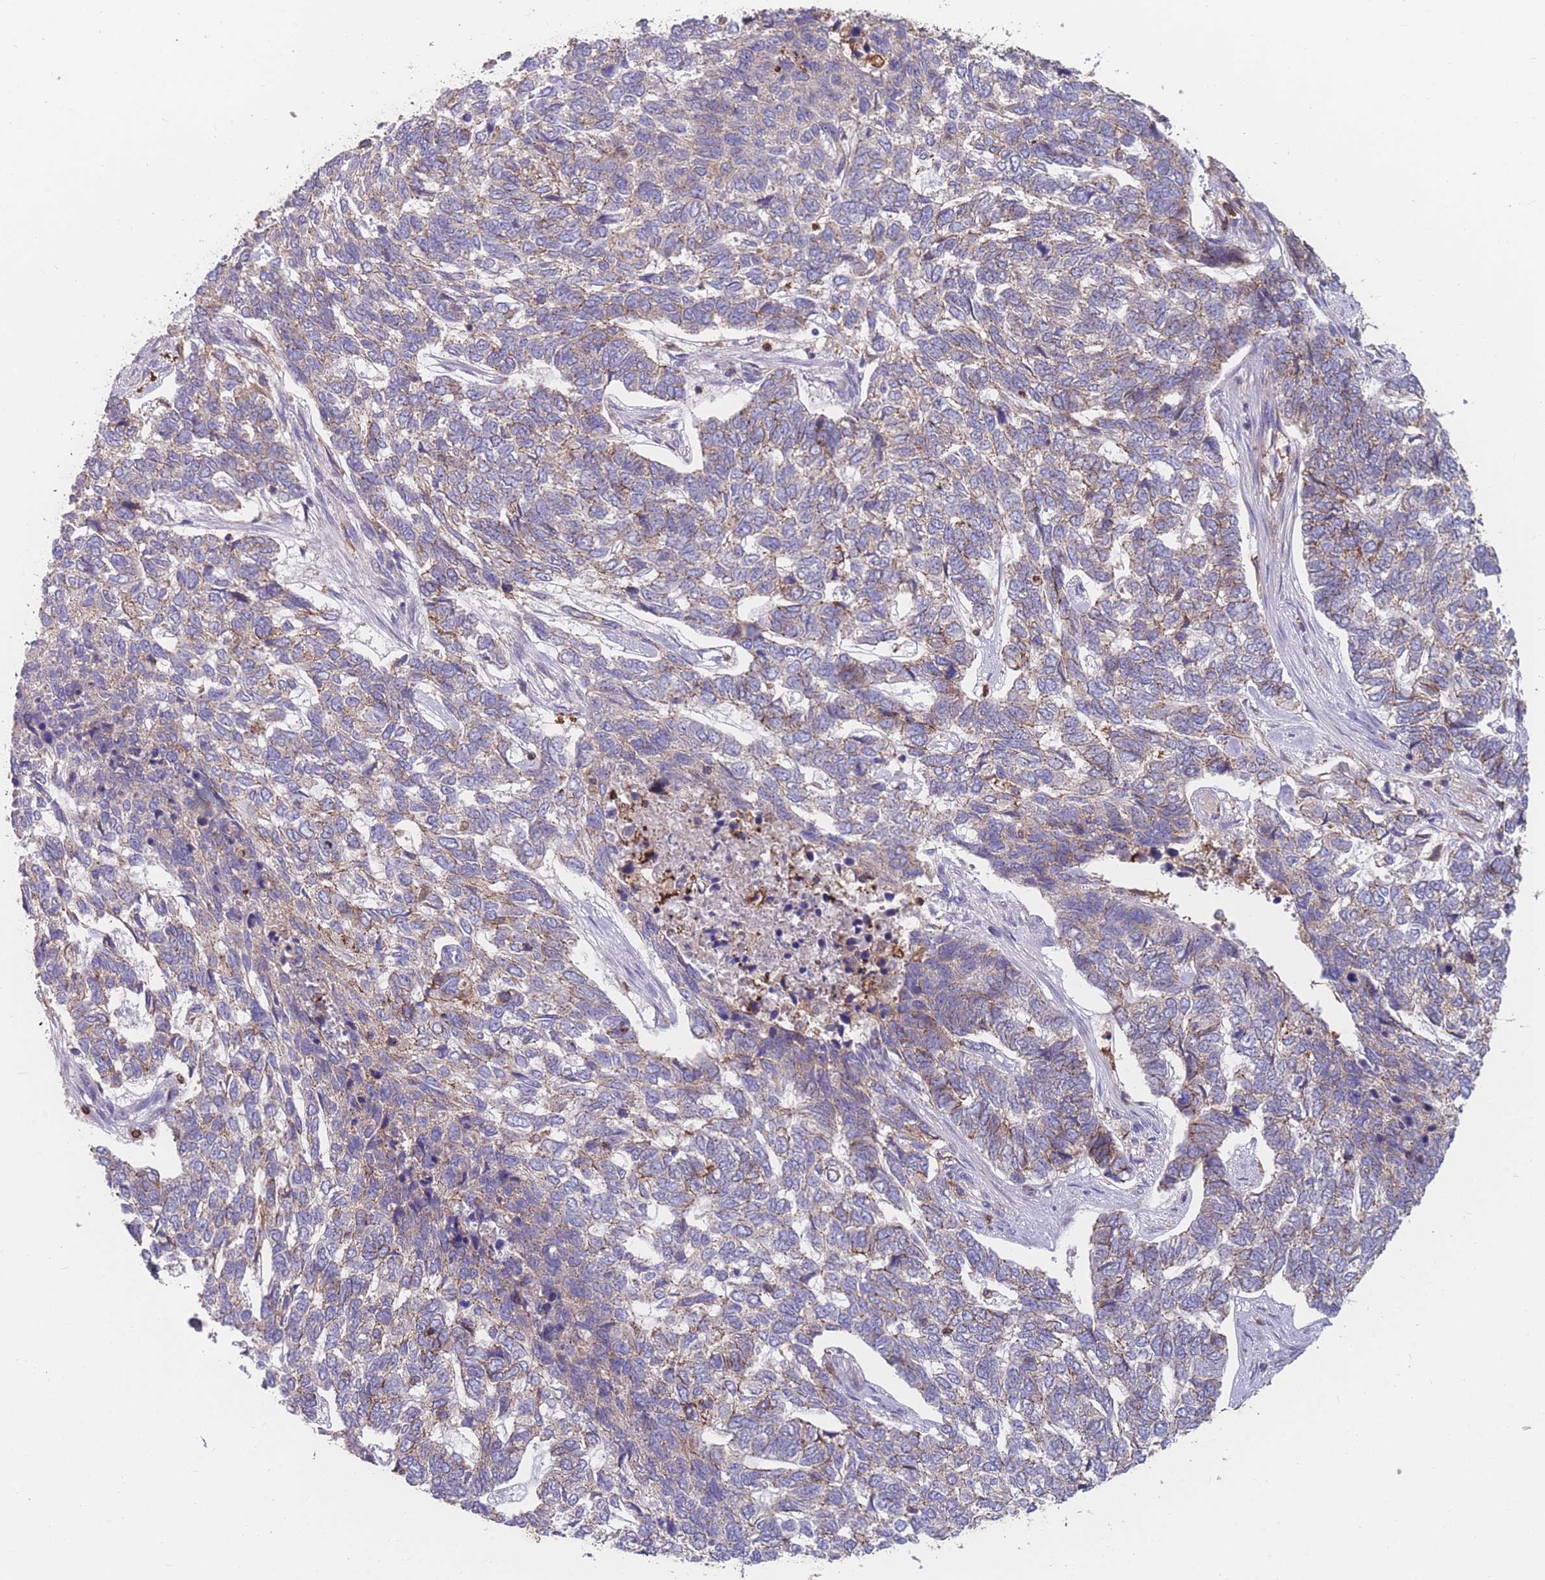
{"staining": {"intensity": "weak", "quantity": "<25%", "location": "cytoplasmic/membranous"}, "tissue": "skin cancer", "cell_type": "Tumor cells", "image_type": "cancer", "snomed": [{"axis": "morphology", "description": "Basal cell carcinoma"}, {"axis": "topography", "description": "Skin"}], "caption": "Skin cancer was stained to show a protein in brown. There is no significant positivity in tumor cells.", "gene": "CD33", "patient": {"sex": "female", "age": 65}}